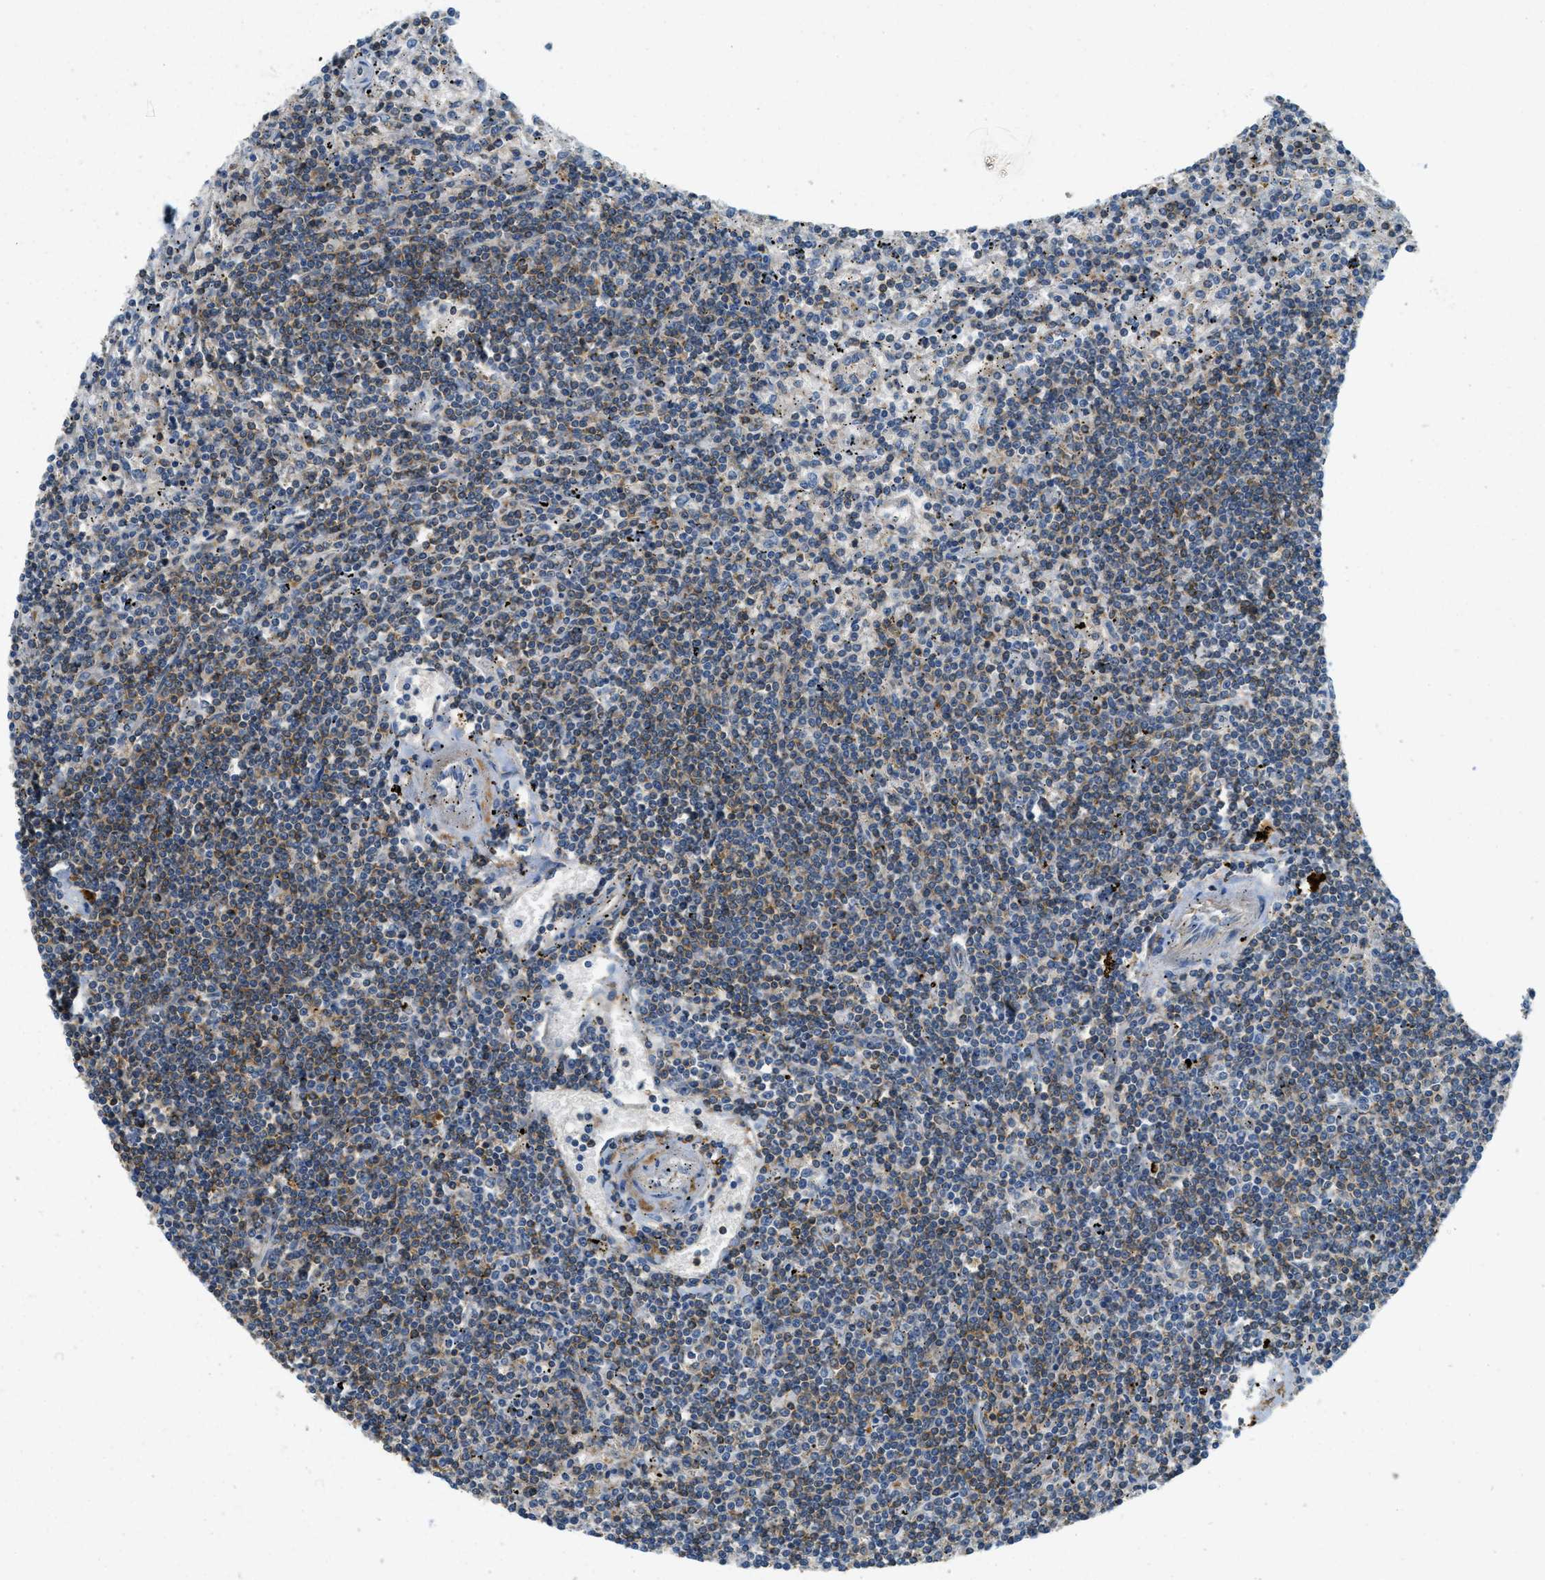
{"staining": {"intensity": "weak", "quantity": "25%-75%", "location": "cytoplasmic/membranous"}, "tissue": "lymphoma", "cell_type": "Tumor cells", "image_type": "cancer", "snomed": [{"axis": "morphology", "description": "Malignant lymphoma, non-Hodgkin's type, Low grade"}, {"axis": "topography", "description": "Spleen"}], "caption": "Lymphoma stained for a protein demonstrates weak cytoplasmic/membranous positivity in tumor cells.", "gene": "PLBD2", "patient": {"sex": "male", "age": 76}}